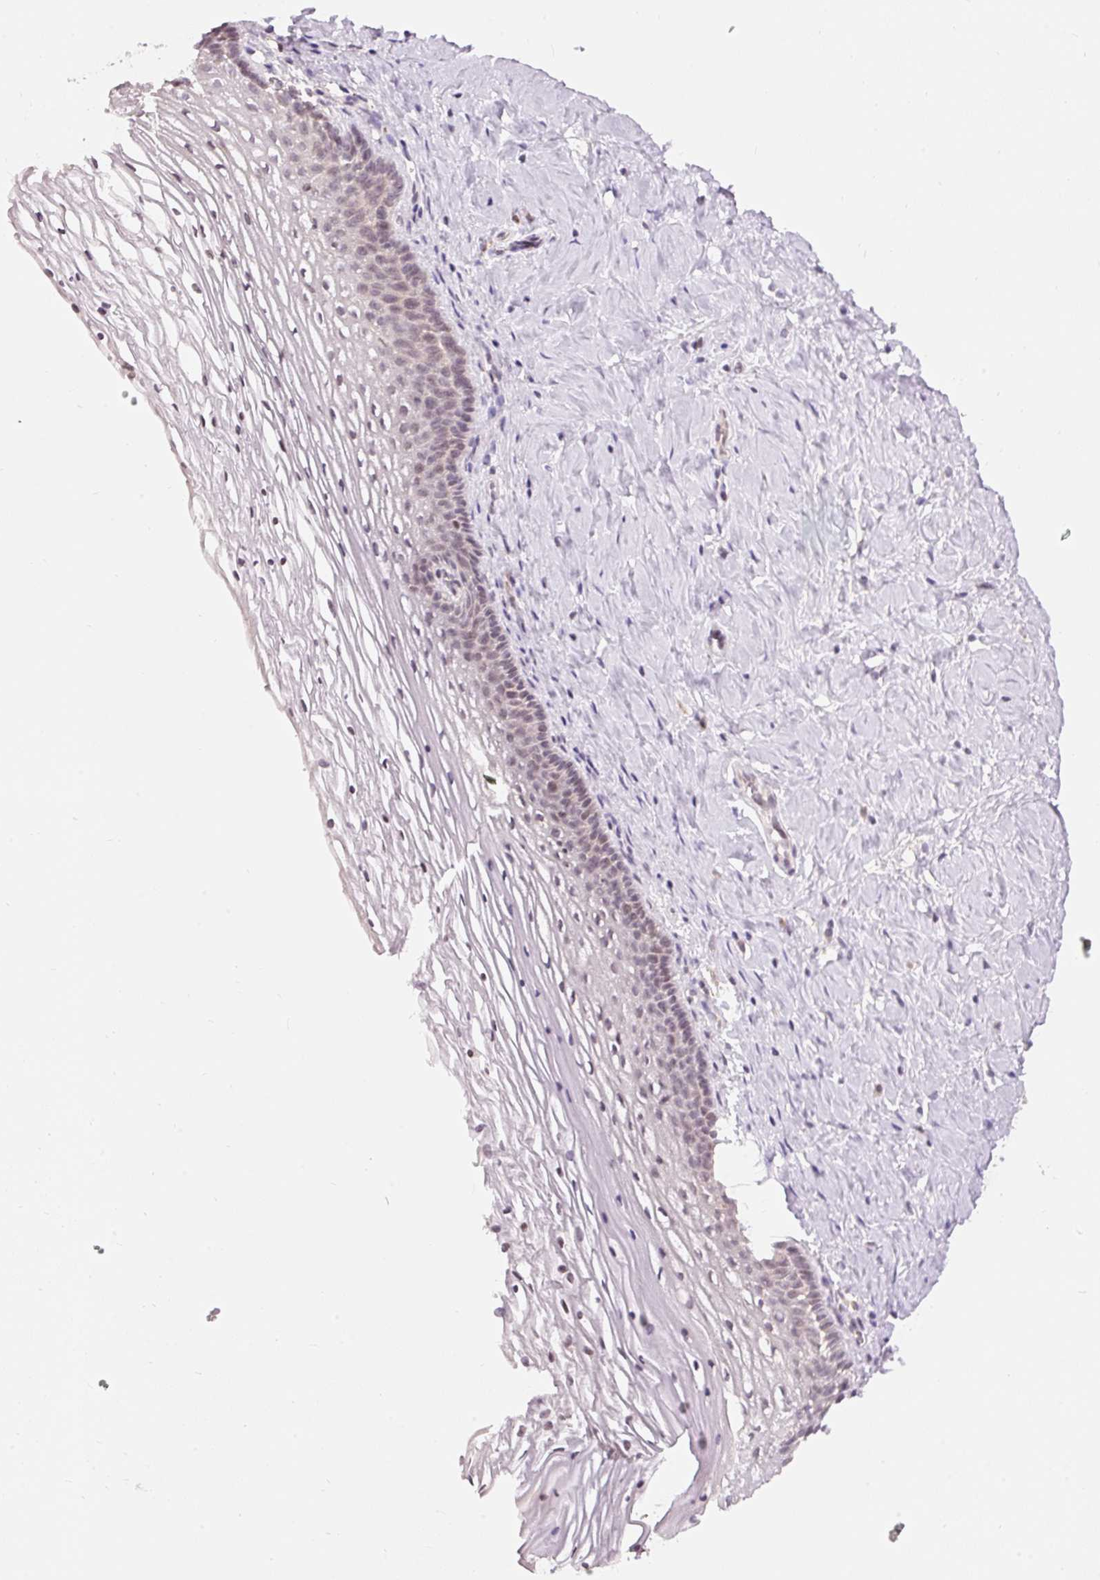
{"staining": {"intensity": "moderate", "quantity": "25%-75%", "location": "cytoplasmic/membranous"}, "tissue": "cervix", "cell_type": "Glandular cells", "image_type": "normal", "snomed": [{"axis": "morphology", "description": "Normal tissue, NOS"}, {"axis": "topography", "description": "Cervix"}], "caption": "DAB (3,3'-diaminobenzidine) immunohistochemical staining of benign human cervix shows moderate cytoplasmic/membranous protein expression in about 25%-75% of glandular cells. The protein of interest is shown in brown color, while the nuclei are stained blue.", "gene": "ABHD11", "patient": {"sex": "female", "age": 36}}